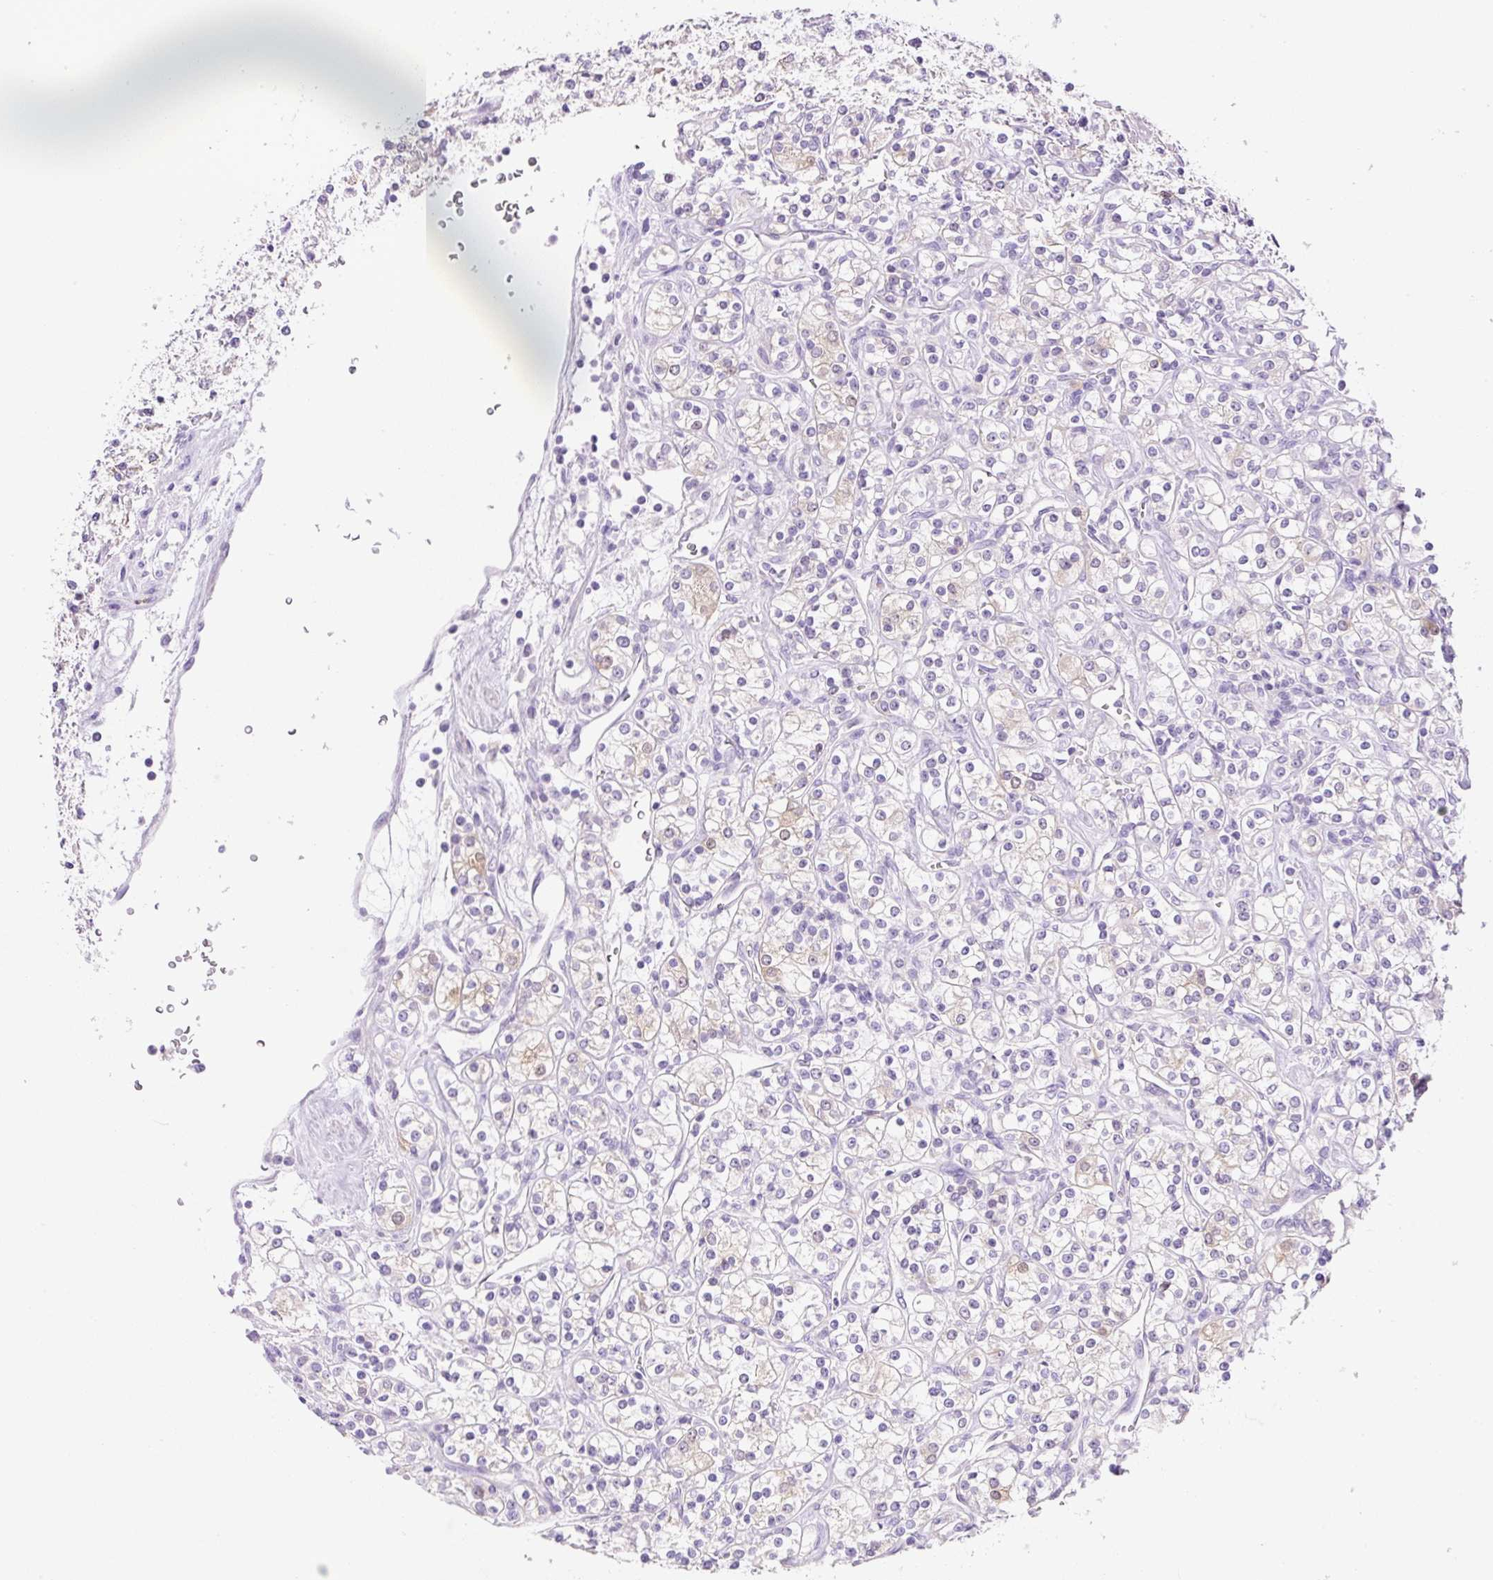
{"staining": {"intensity": "weak", "quantity": "<25%", "location": "cytoplasmic/membranous"}, "tissue": "renal cancer", "cell_type": "Tumor cells", "image_type": "cancer", "snomed": [{"axis": "morphology", "description": "Adenocarcinoma, NOS"}, {"axis": "topography", "description": "Kidney"}], "caption": "Renal cancer stained for a protein using immunohistochemistry (IHC) reveals no staining tumor cells.", "gene": "NDST3", "patient": {"sex": "male", "age": 77}}